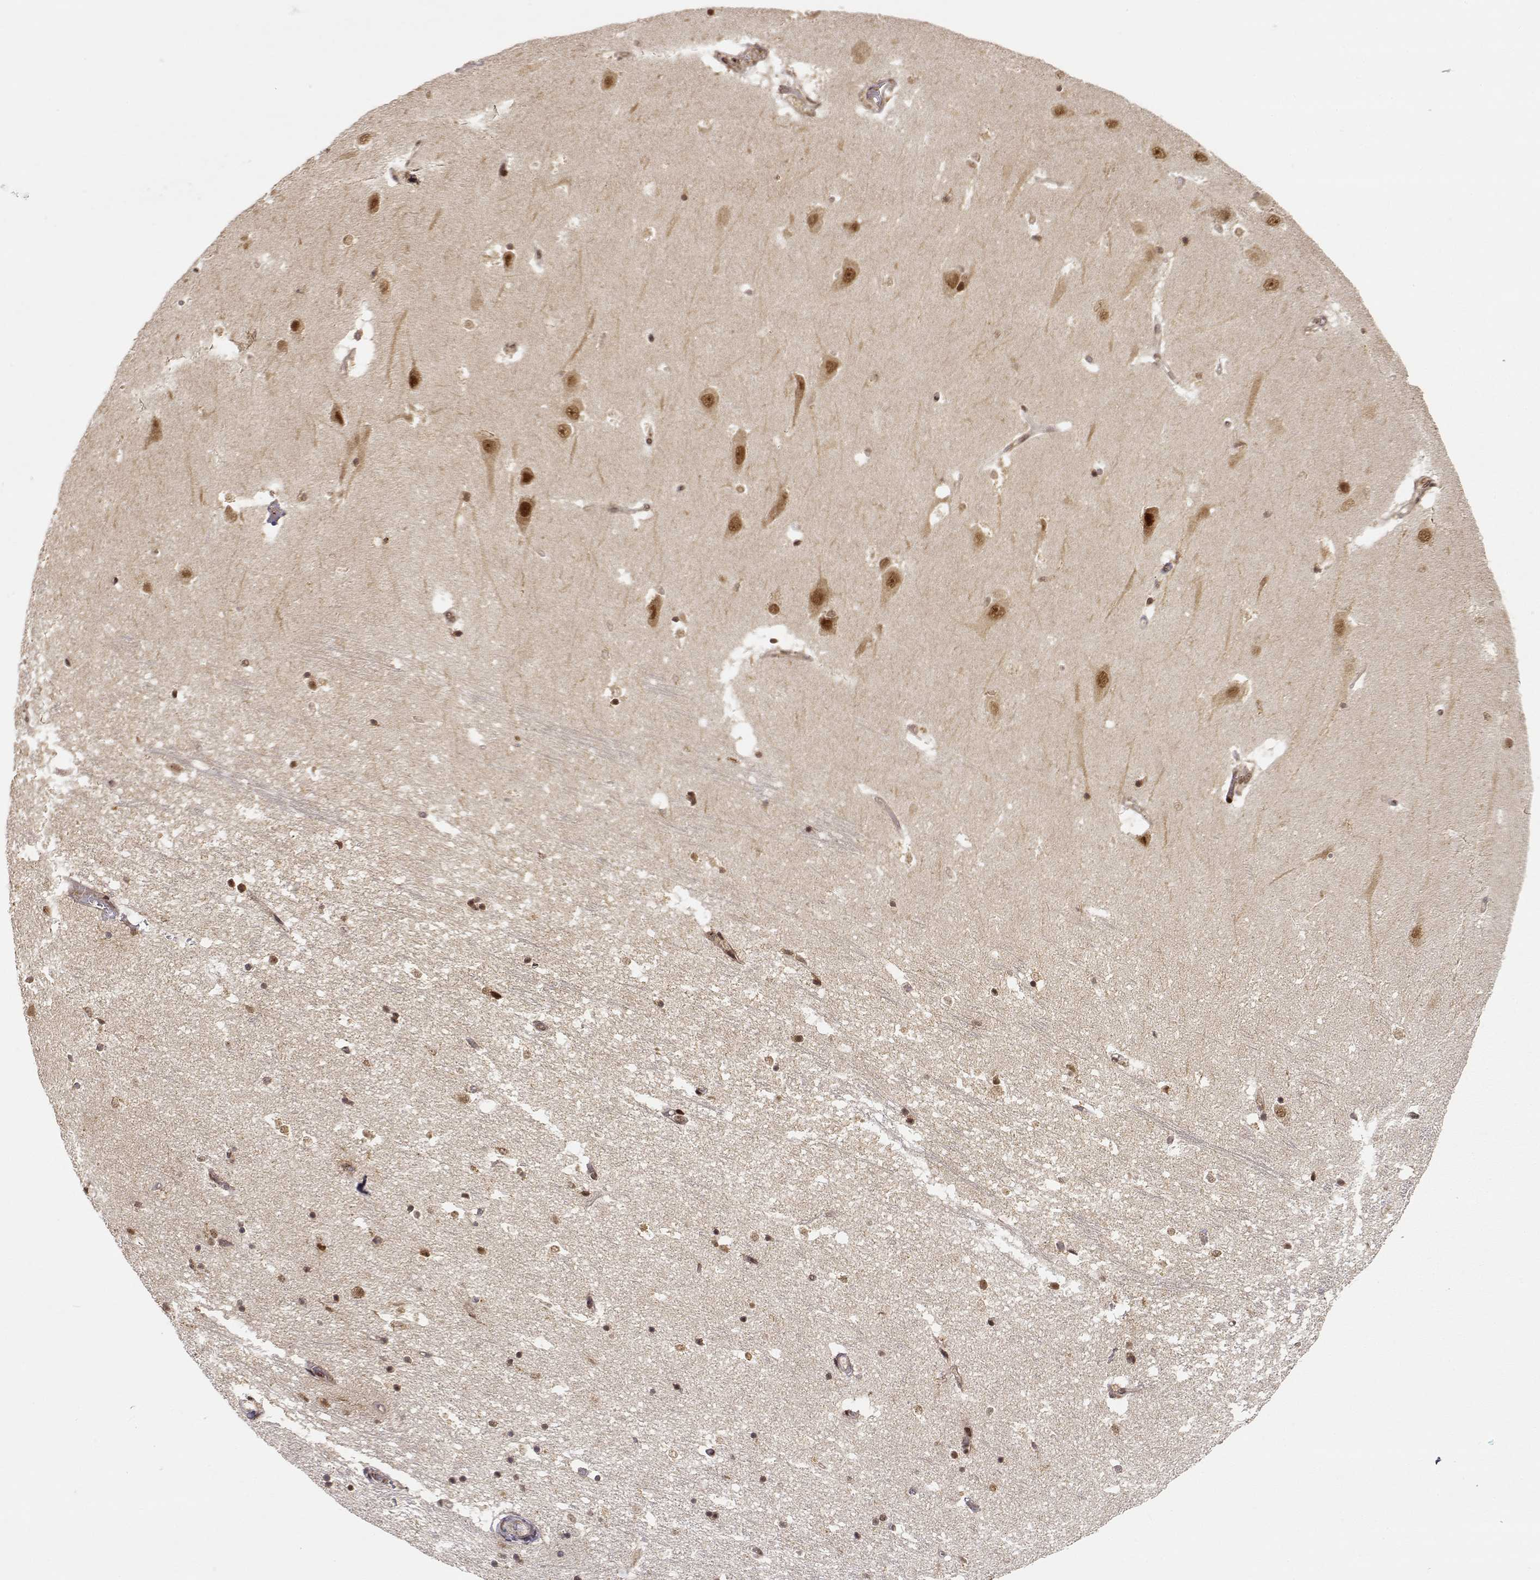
{"staining": {"intensity": "weak", "quantity": "<25%", "location": "nuclear"}, "tissue": "hippocampus", "cell_type": "Glial cells", "image_type": "normal", "snomed": [{"axis": "morphology", "description": "Normal tissue, NOS"}, {"axis": "topography", "description": "Hippocampus"}], "caption": "Immunohistochemical staining of benign hippocampus displays no significant positivity in glial cells.", "gene": "MAEA", "patient": {"sex": "male", "age": 44}}